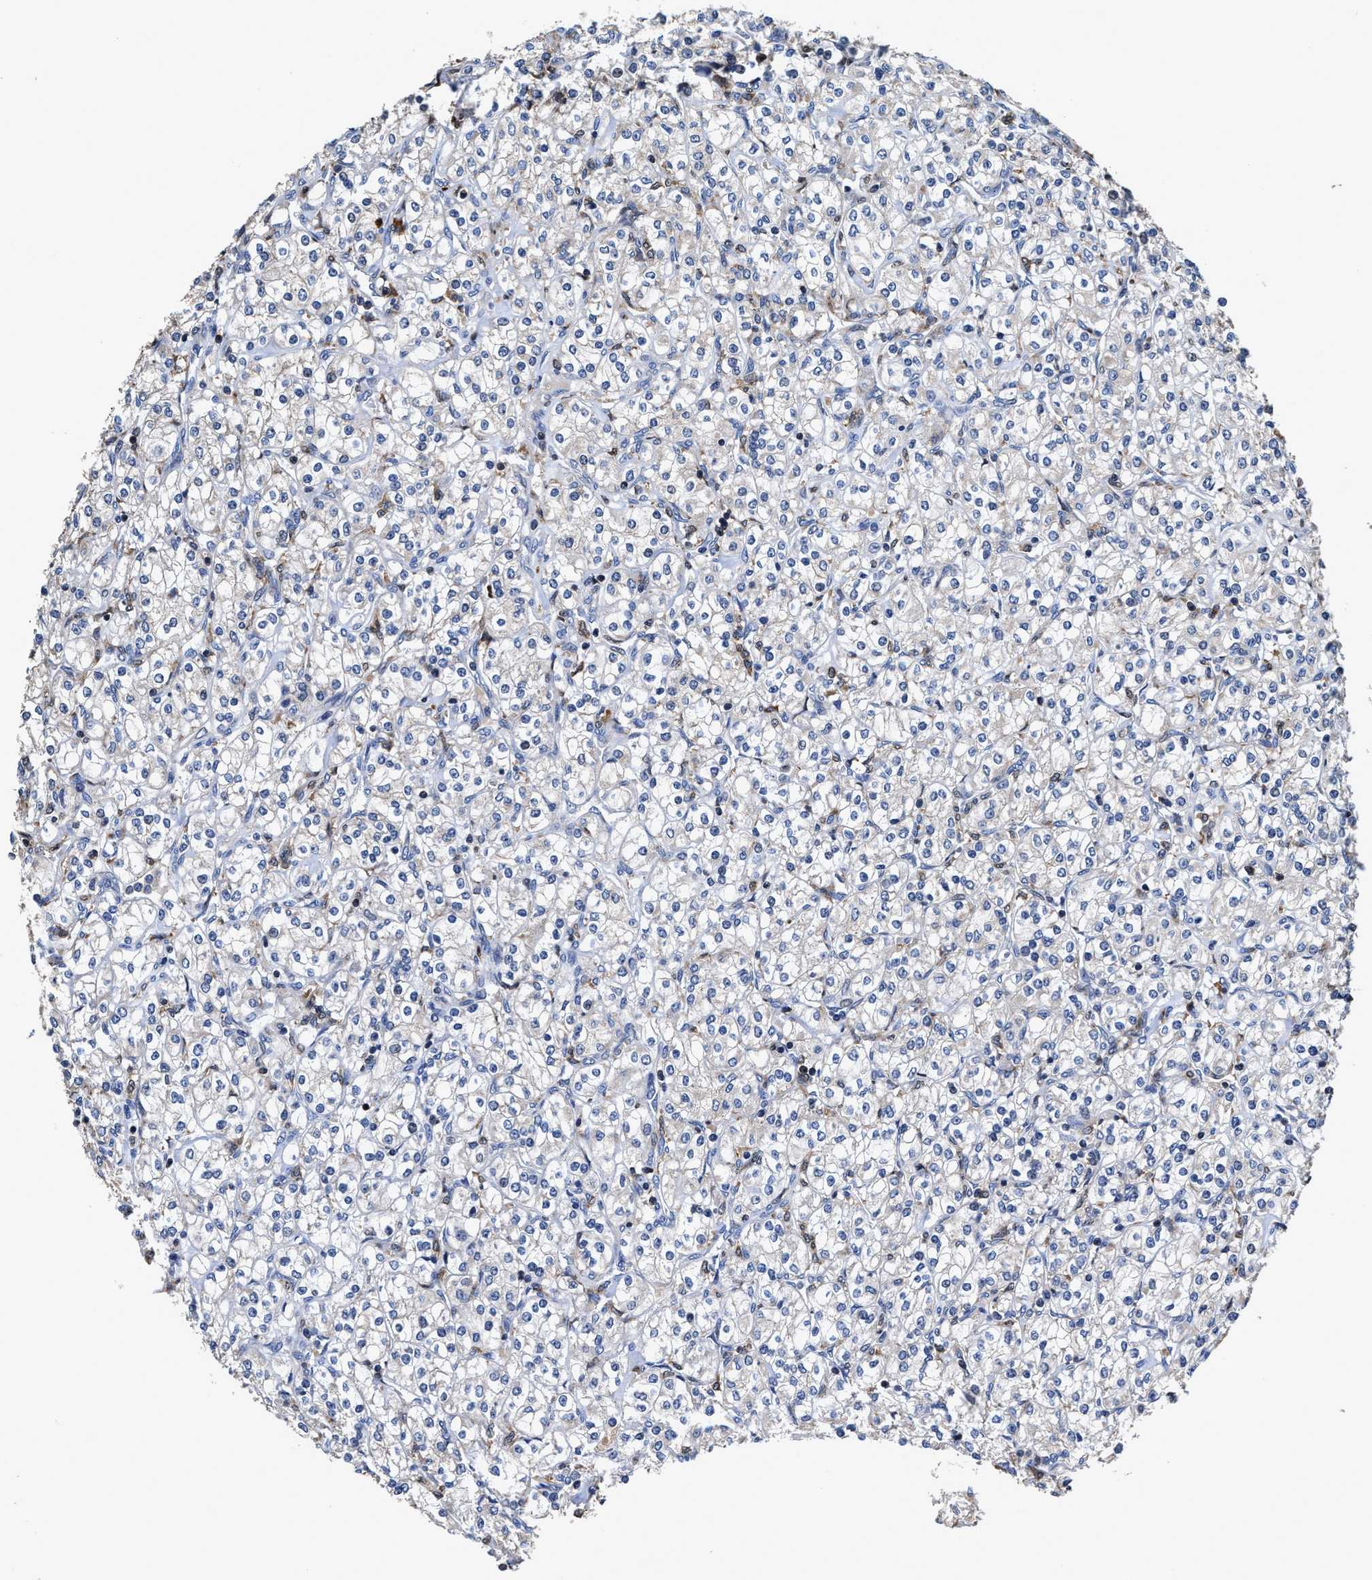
{"staining": {"intensity": "negative", "quantity": "none", "location": "none"}, "tissue": "renal cancer", "cell_type": "Tumor cells", "image_type": "cancer", "snomed": [{"axis": "morphology", "description": "Adenocarcinoma, NOS"}, {"axis": "topography", "description": "Kidney"}], "caption": "DAB (3,3'-diaminobenzidine) immunohistochemical staining of human renal adenocarcinoma reveals no significant expression in tumor cells.", "gene": "RGS10", "patient": {"sex": "male", "age": 77}}